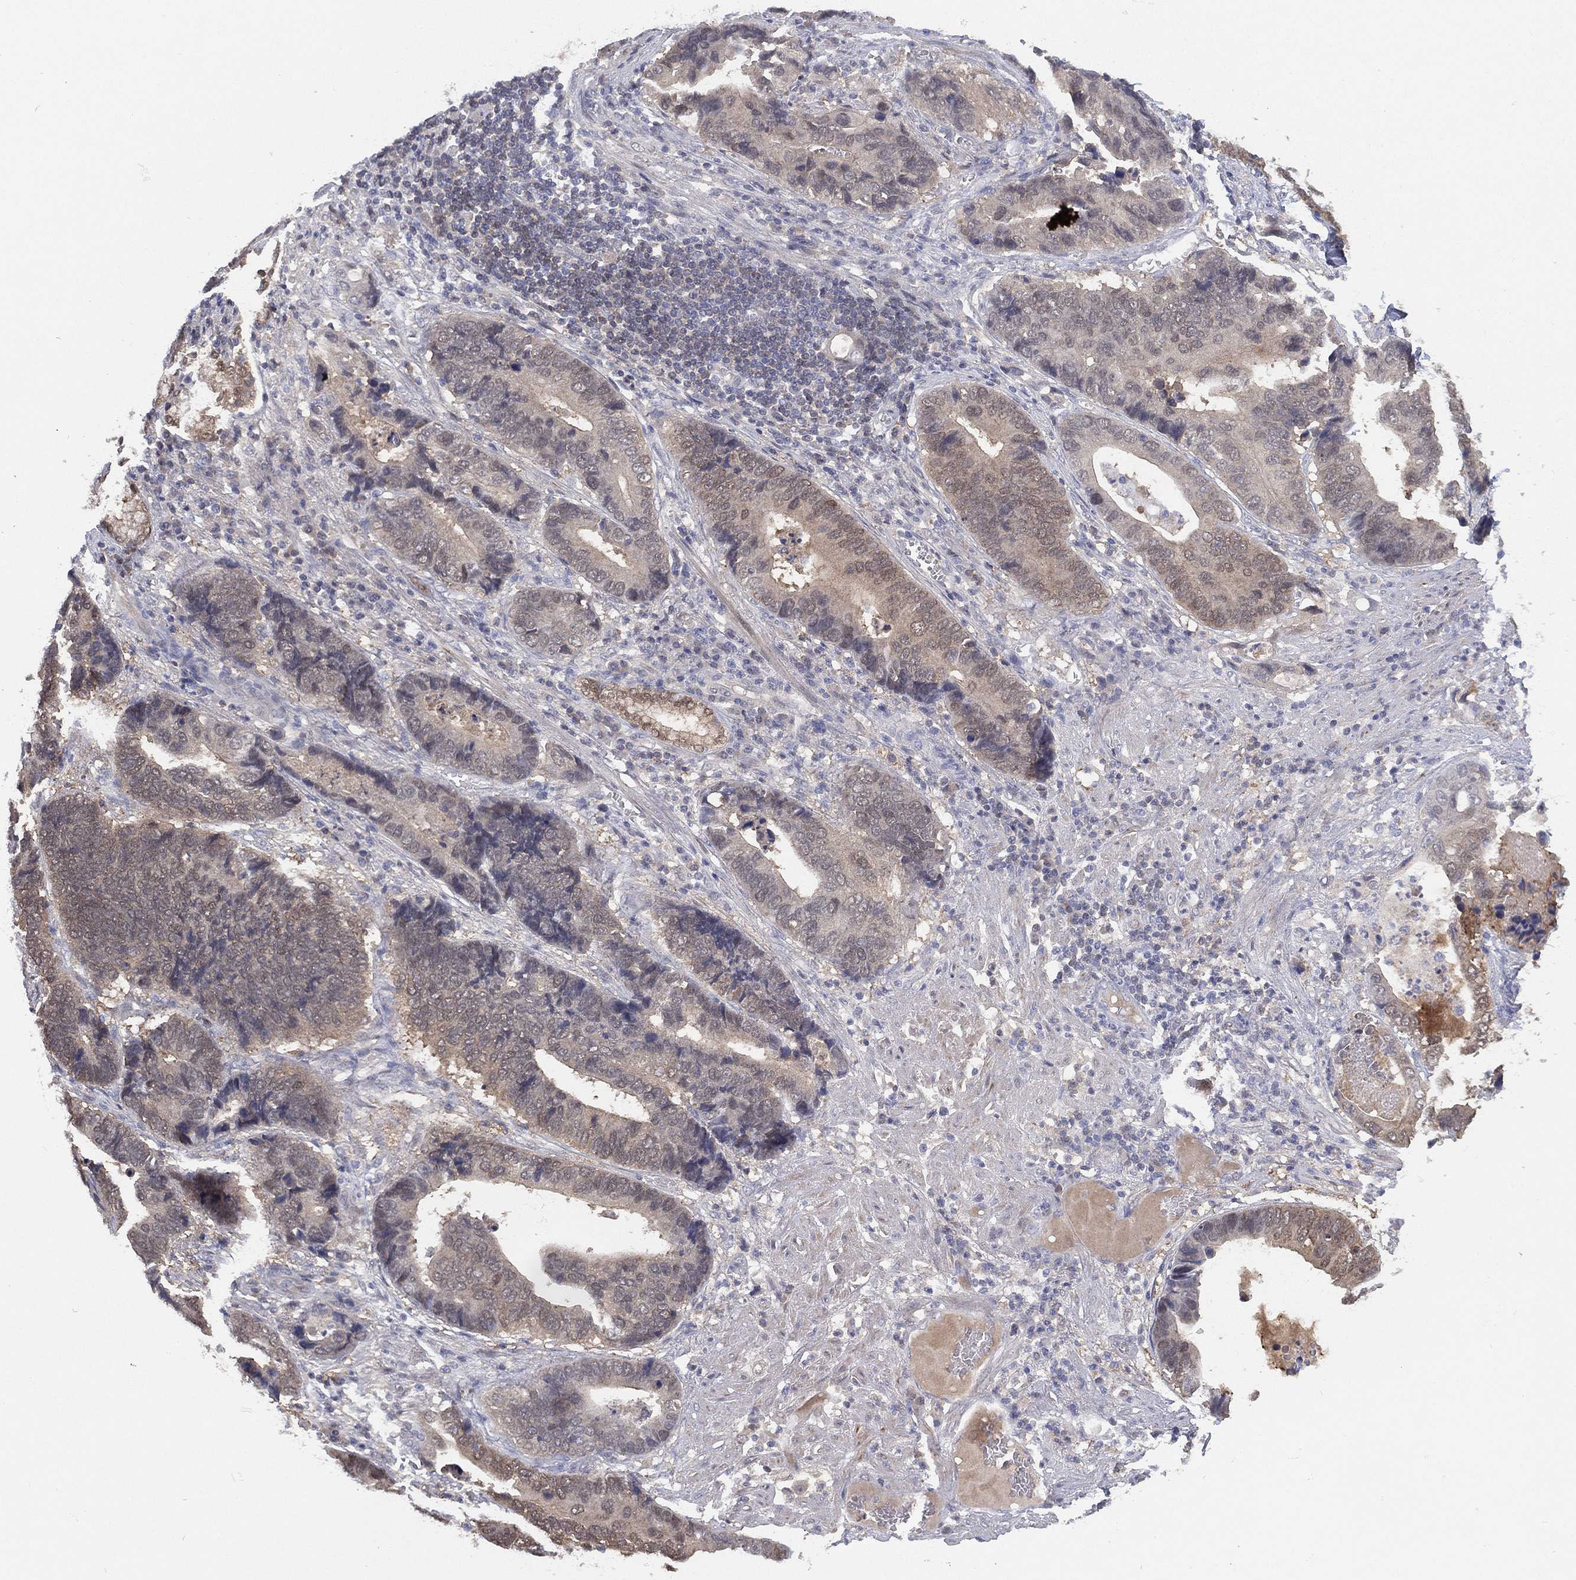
{"staining": {"intensity": "negative", "quantity": "none", "location": "none"}, "tissue": "stomach cancer", "cell_type": "Tumor cells", "image_type": "cancer", "snomed": [{"axis": "morphology", "description": "Adenocarcinoma, NOS"}, {"axis": "topography", "description": "Stomach"}], "caption": "Tumor cells are negative for protein expression in human adenocarcinoma (stomach).", "gene": "DDAH1", "patient": {"sex": "male", "age": 84}}